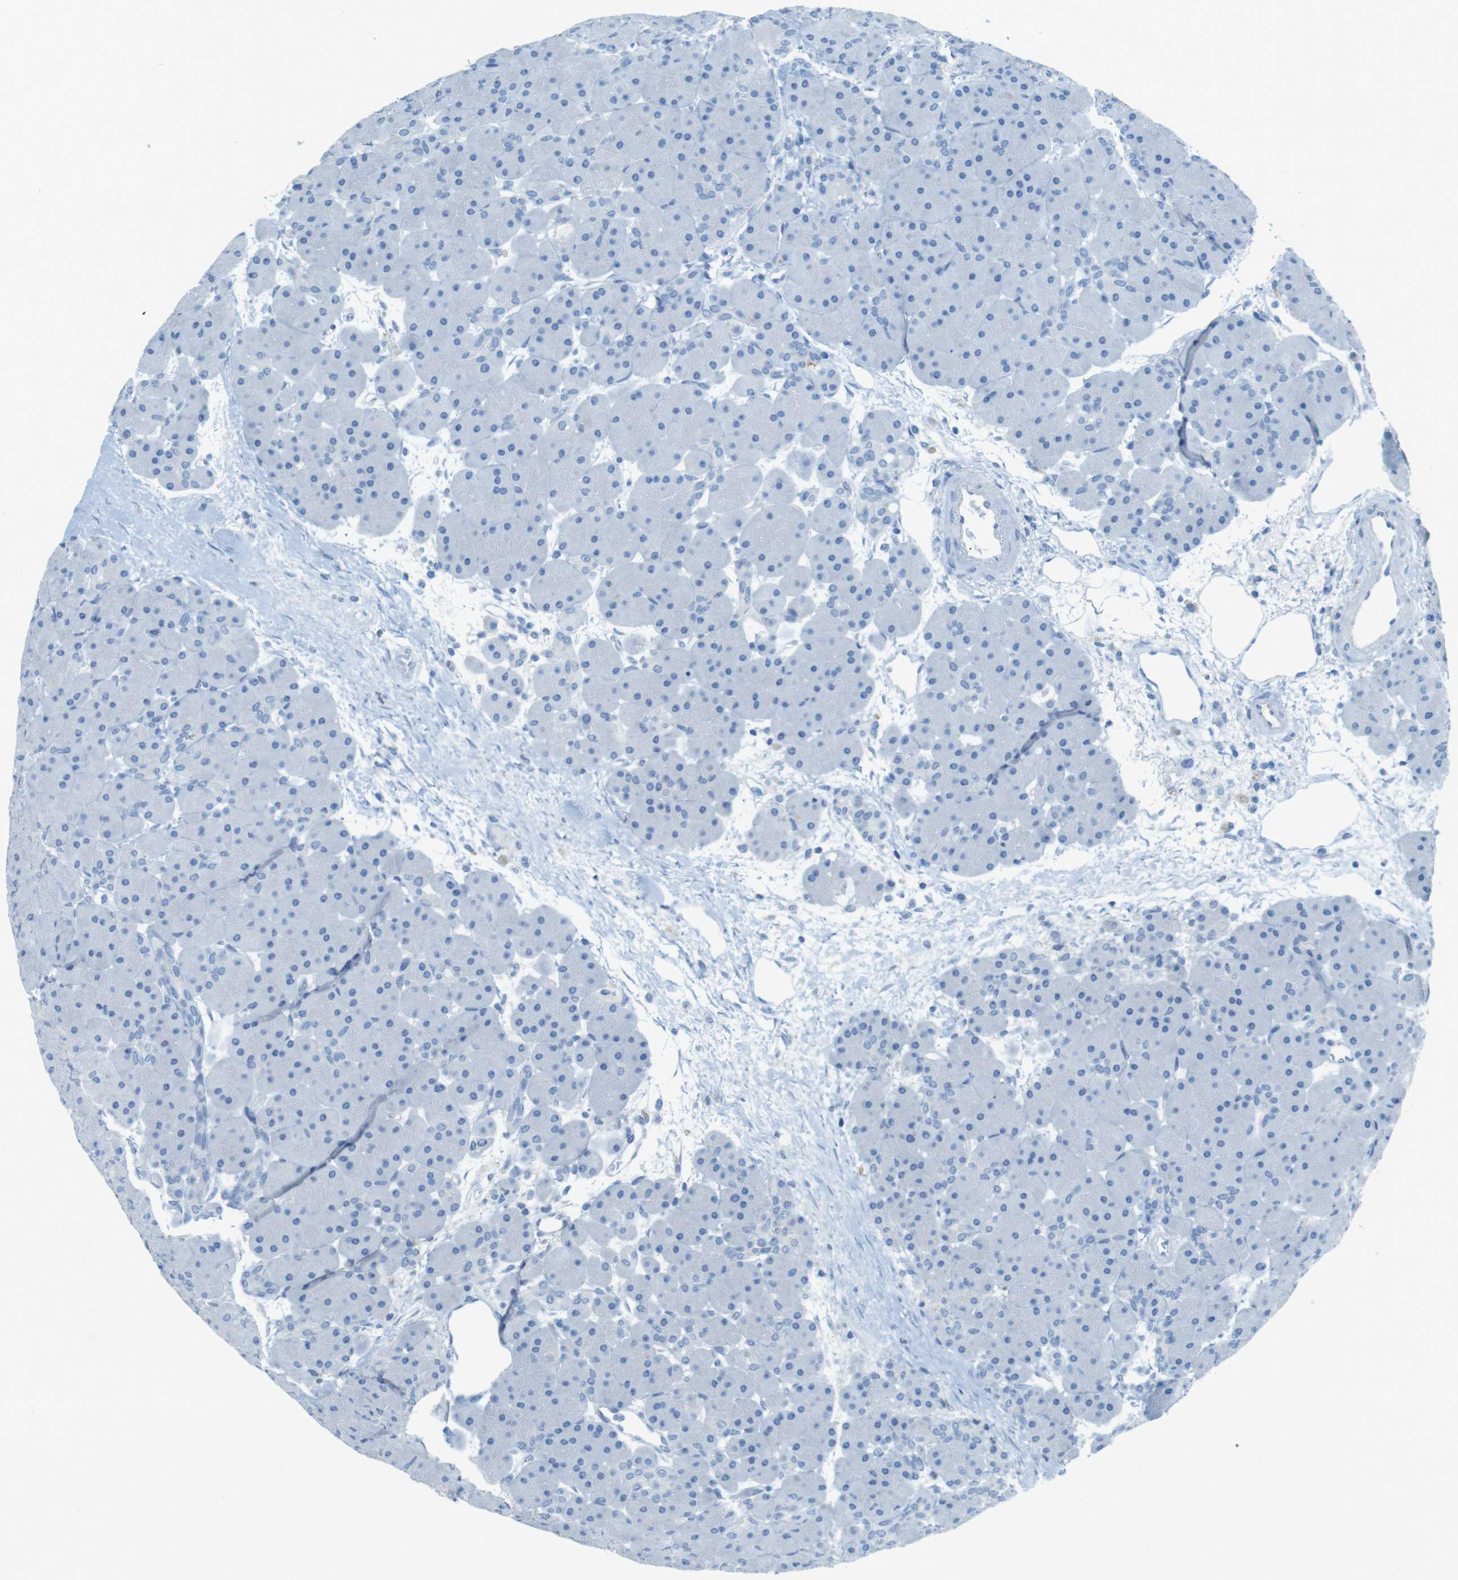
{"staining": {"intensity": "negative", "quantity": "none", "location": "none"}, "tissue": "pancreas", "cell_type": "Exocrine glandular cells", "image_type": "normal", "snomed": [{"axis": "morphology", "description": "Normal tissue, NOS"}, {"axis": "topography", "description": "Pancreas"}], "caption": "DAB immunohistochemical staining of benign pancreas exhibits no significant expression in exocrine glandular cells. Nuclei are stained in blue.", "gene": "CD320", "patient": {"sex": "male", "age": 66}}